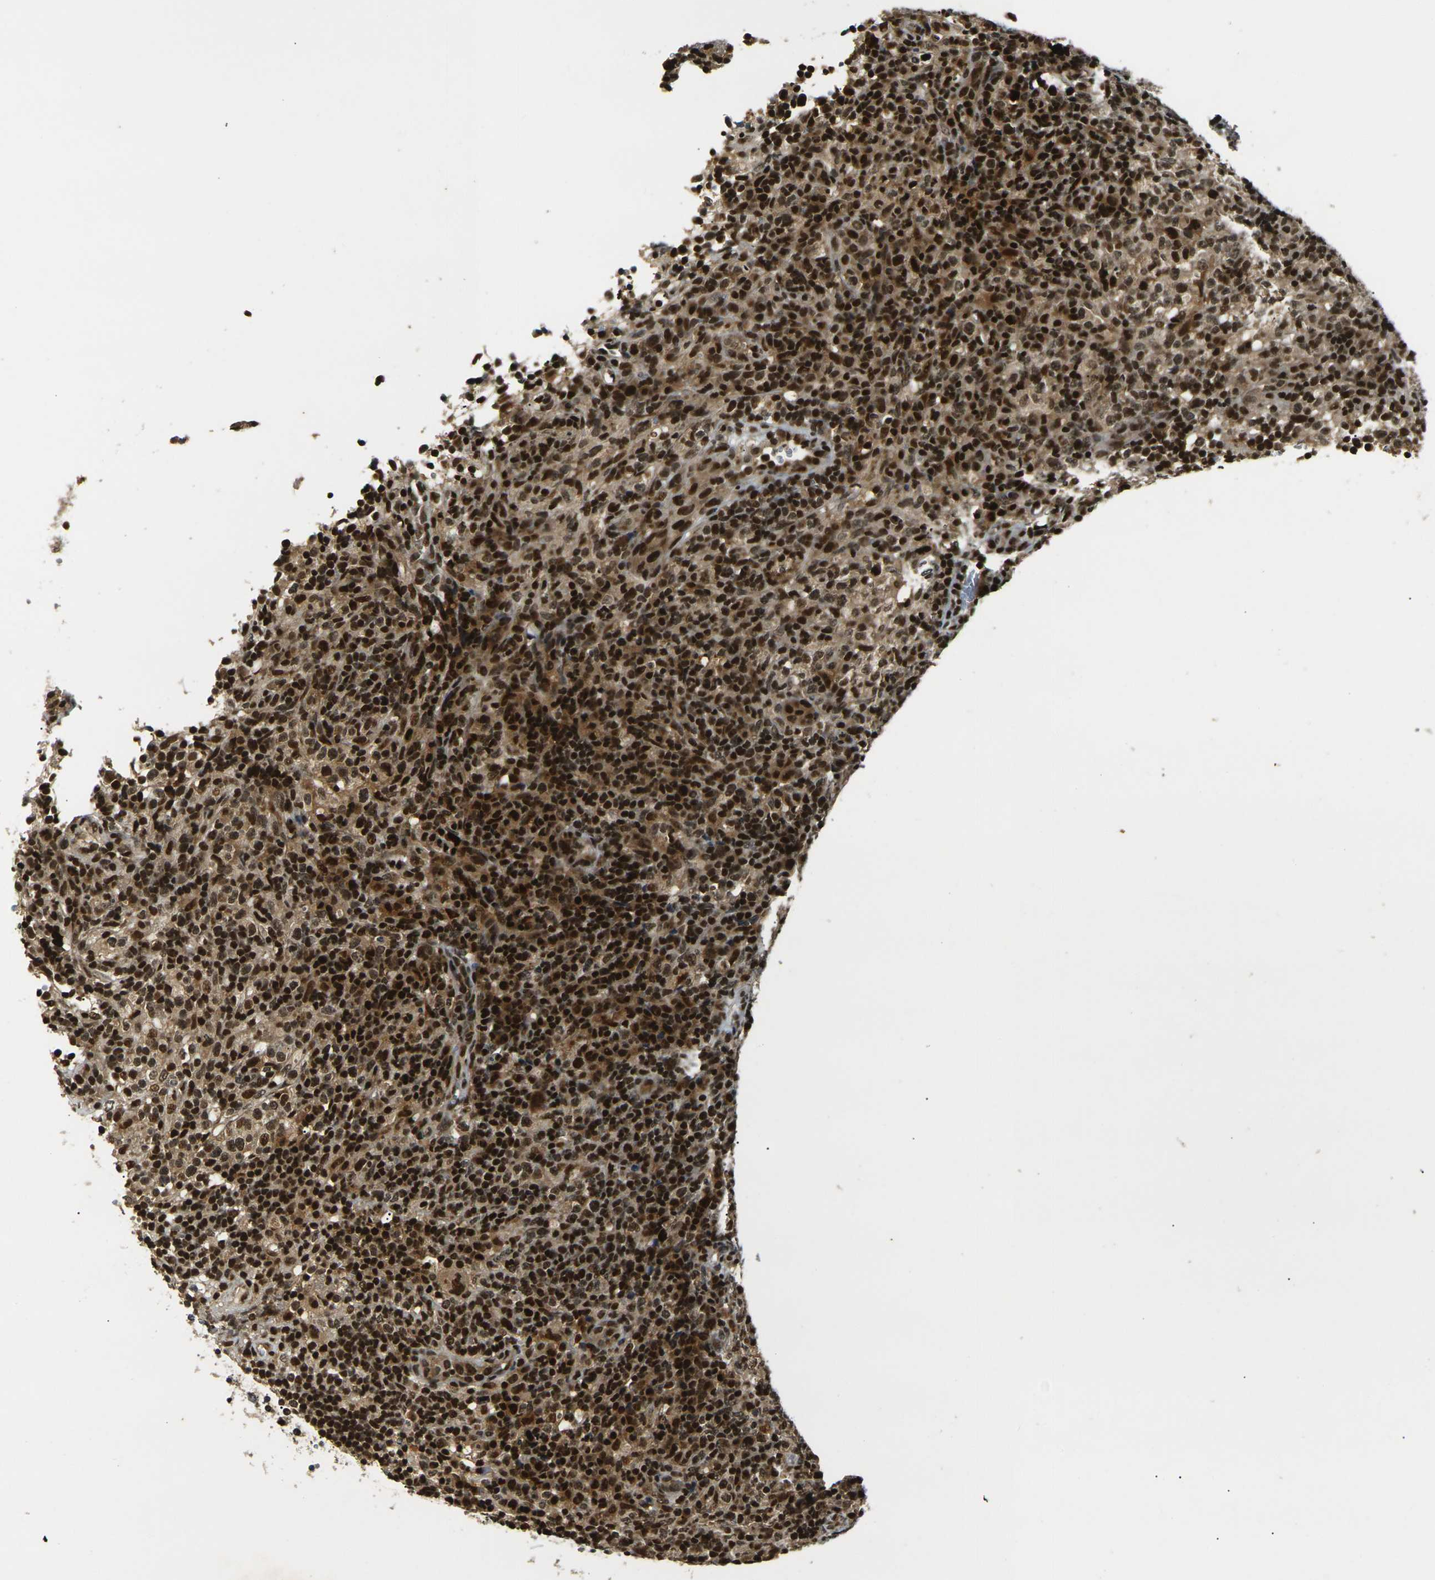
{"staining": {"intensity": "strong", "quantity": ">75%", "location": "nuclear"}, "tissue": "lymphoma", "cell_type": "Tumor cells", "image_type": "cancer", "snomed": [{"axis": "morphology", "description": "Malignant lymphoma, non-Hodgkin's type, High grade"}, {"axis": "topography", "description": "Lymph node"}], "caption": "Immunohistochemistry image of neoplastic tissue: human high-grade malignant lymphoma, non-Hodgkin's type stained using IHC demonstrates high levels of strong protein expression localized specifically in the nuclear of tumor cells, appearing as a nuclear brown color.", "gene": "ACTL6A", "patient": {"sex": "female", "age": 76}}